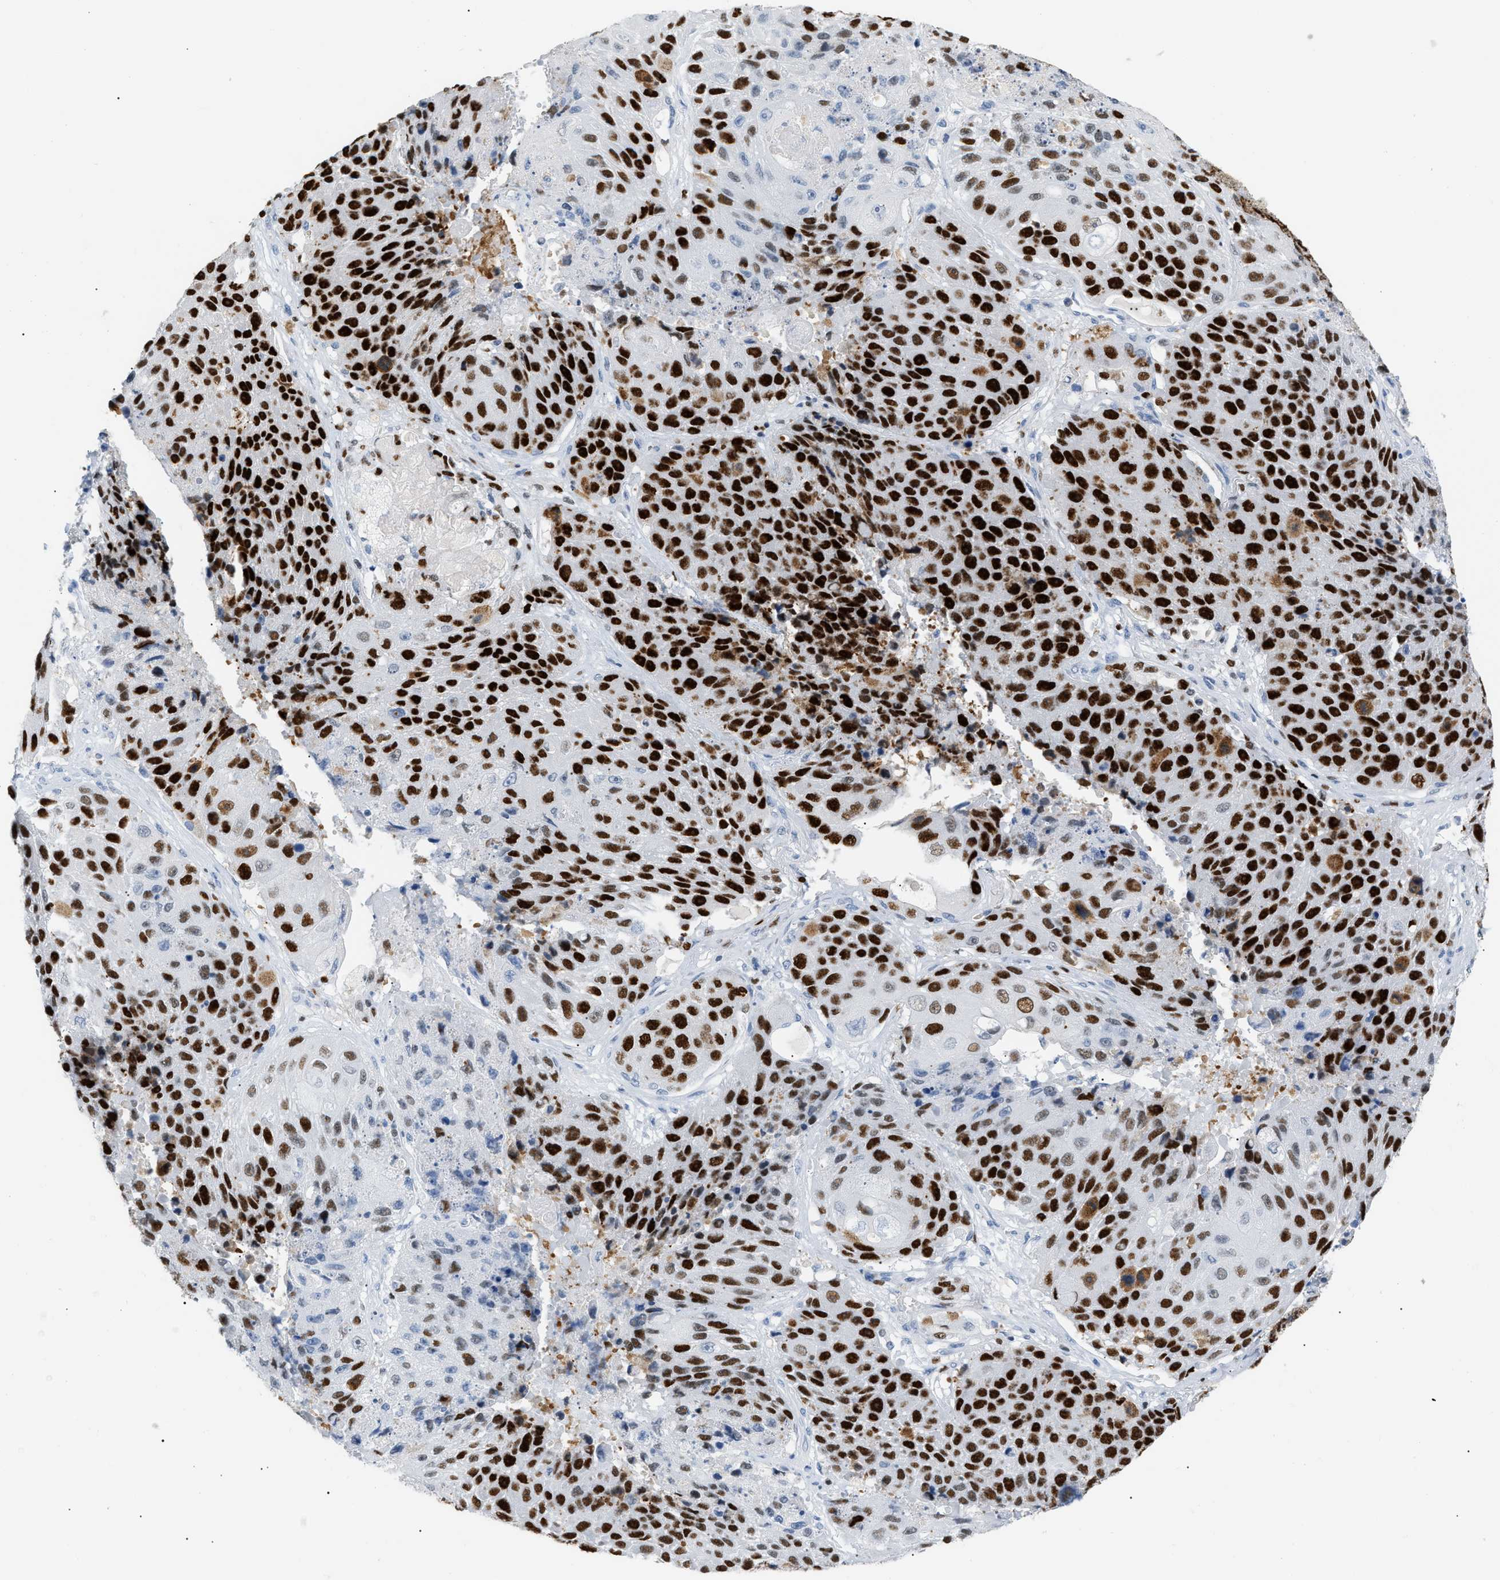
{"staining": {"intensity": "strong", "quantity": ">75%", "location": "cytoplasmic/membranous,nuclear"}, "tissue": "lung cancer", "cell_type": "Tumor cells", "image_type": "cancer", "snomed": [{"axis": "morphology", "description": "Squamous cell carcinoma, NOS"}, {"axis": "topography", "description": "Lung"}], "caption": "IHC of human lung squamous cell carcinoma reveals high levels of strong cytoplasmic/membranous and nuclear expression in about >75% of tumor cells. (Brightfield microscopy of DAB IHC at high magnification).", "gene": "MCM7", "patient": {"sex": "male", "age": 61}}